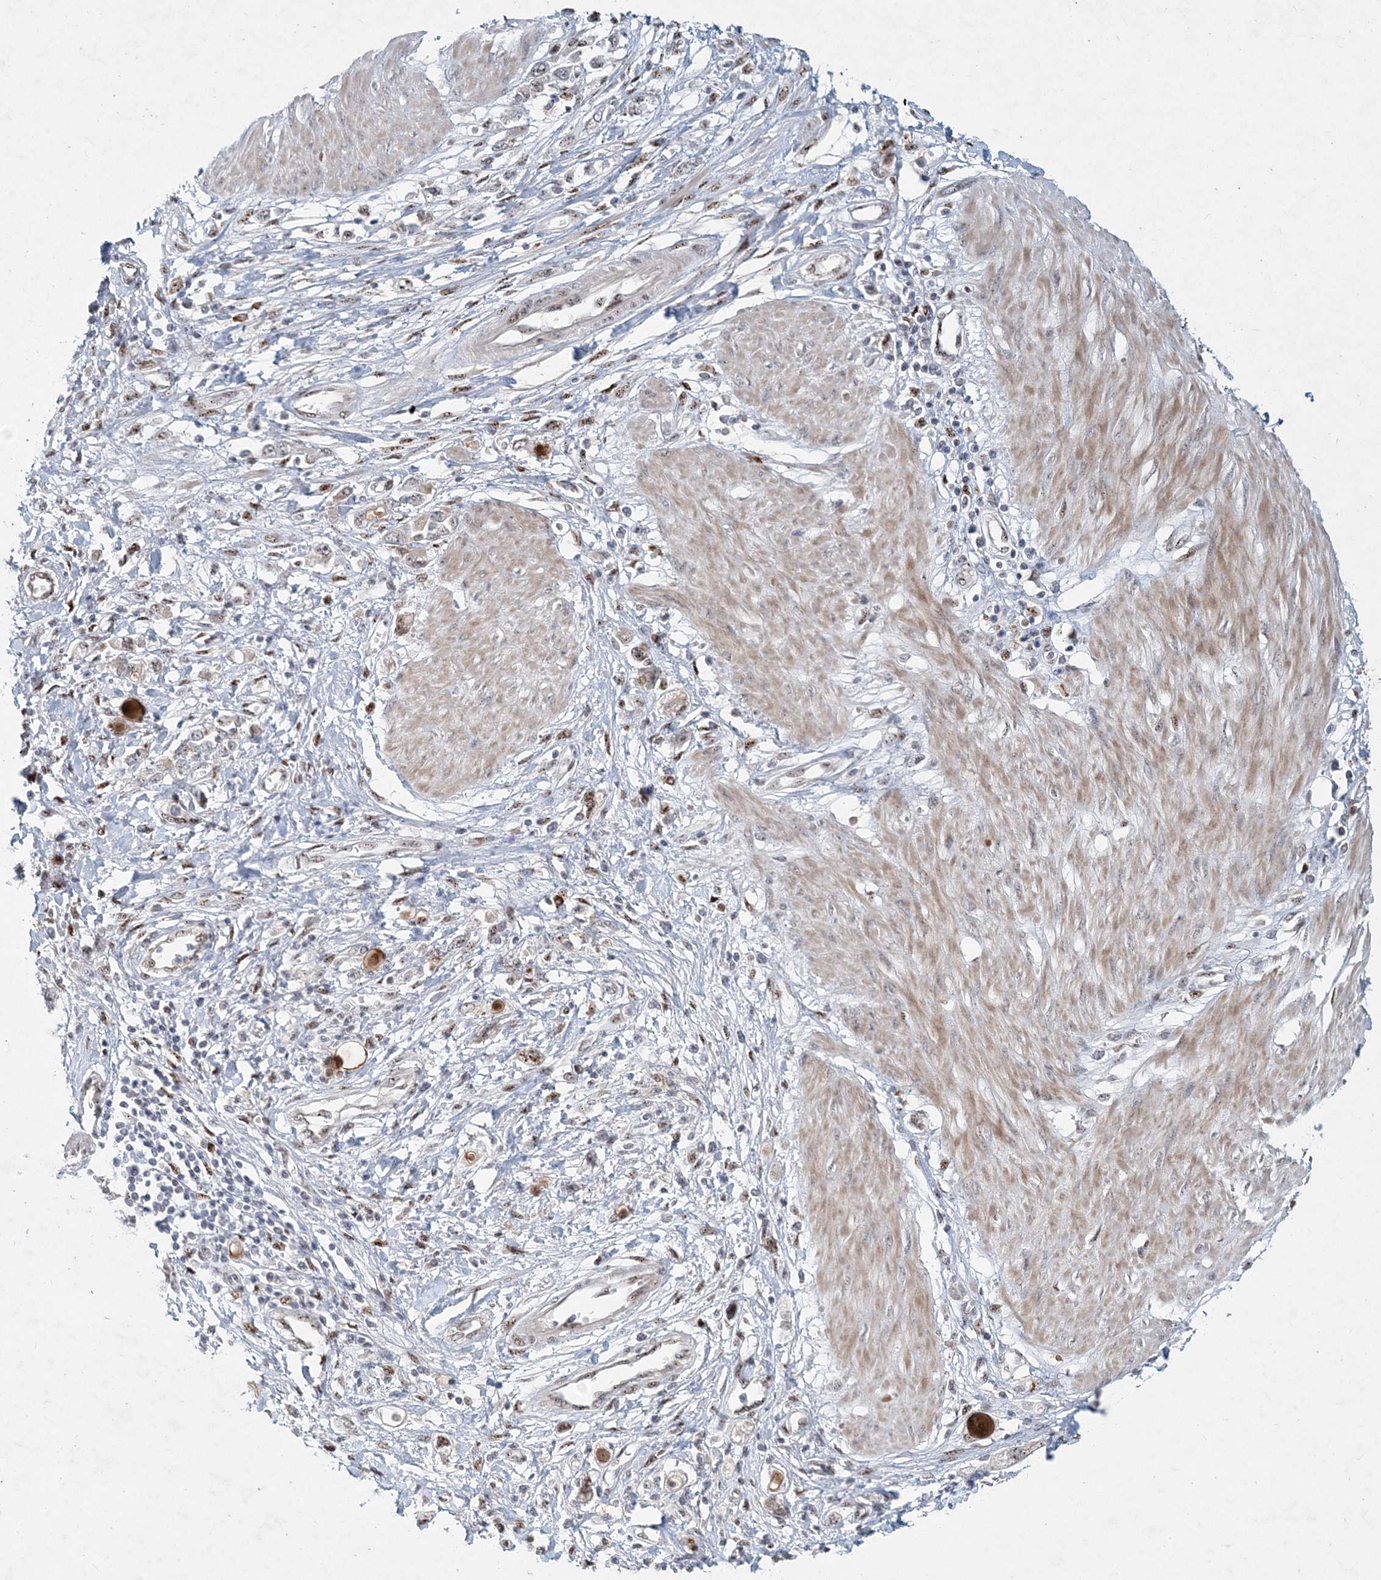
{"staining": {"intensity": "weak", "quantity": ">75%", "location": "nuclear"}, "tissue": "stomach cancer", "cell_type": "Tumor cells", "image_type": "cancer", "snomed": [{"axis": "morphology", "description": "Adenocarcinoma, NOS"}, {"axis": "topography", "description": "Stomach"}], "caption": "Protein staining shows weak nuclear expression in about >75% of tumor cells in adenocarcinoma (stomach).", "gene": "GIN1", "patient": {"sex": "female", "age": 76}}